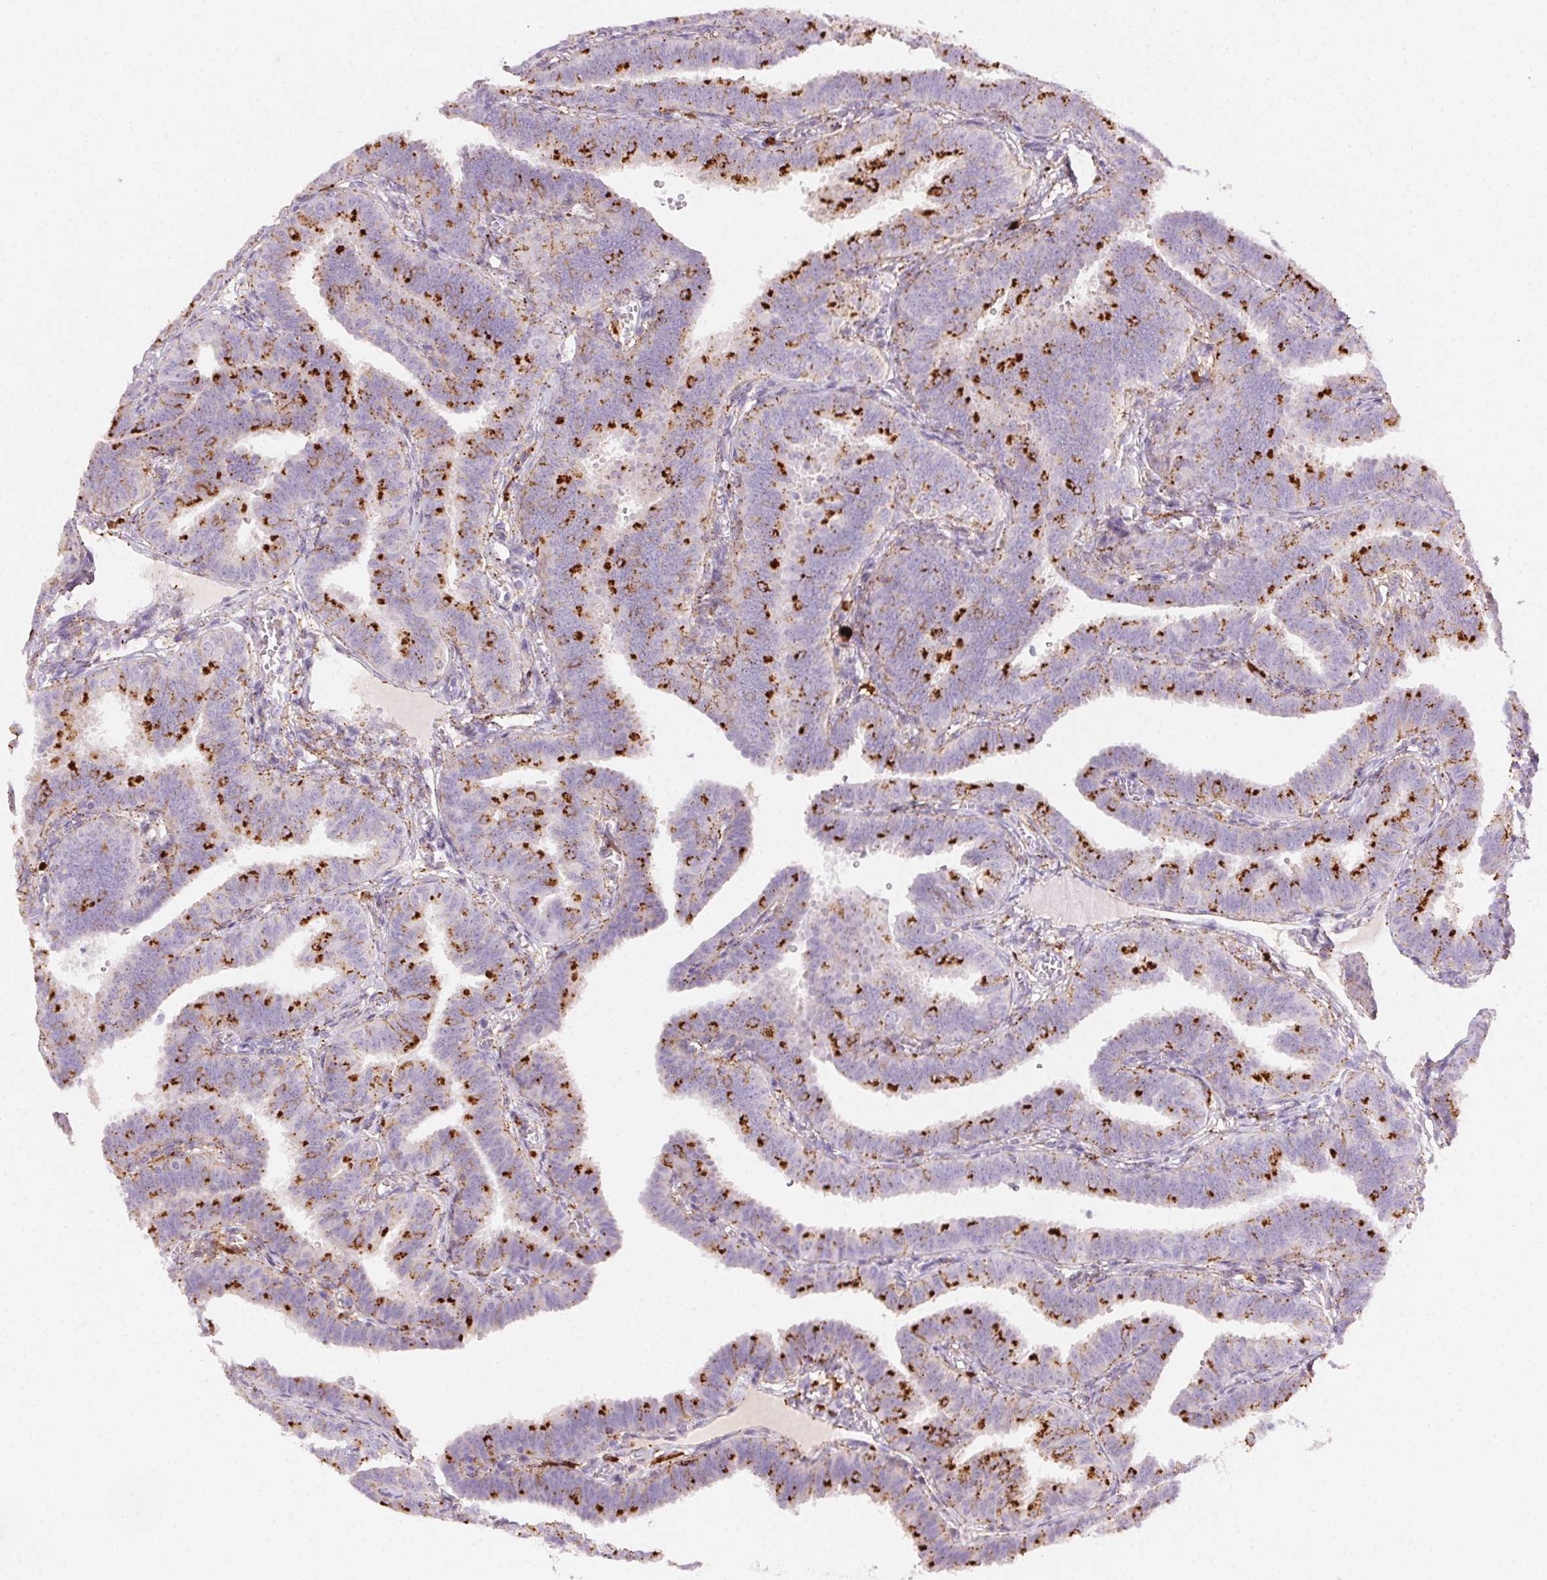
{"staining": {"intensity": "strong", "quantity": "25%-75%", "location": "cytoplasmic/membranous"}, "tissue": "fallopian tube", "cell_type": "Glandular cells", "image_type": "normal", "snomed": [{"axis": "morphology", "description": "Normal tissue, NOS"}, {"axis": "topography", "description": "Fallopian tube"}], "caption": "A photomicrograph of fallopian tube stained for a protein demonstrates strong cytoplasmic/membranous brown staining in glandular cells.", "gene": "SCPEP1", "patient": {"sex": "female", "age": 25}}